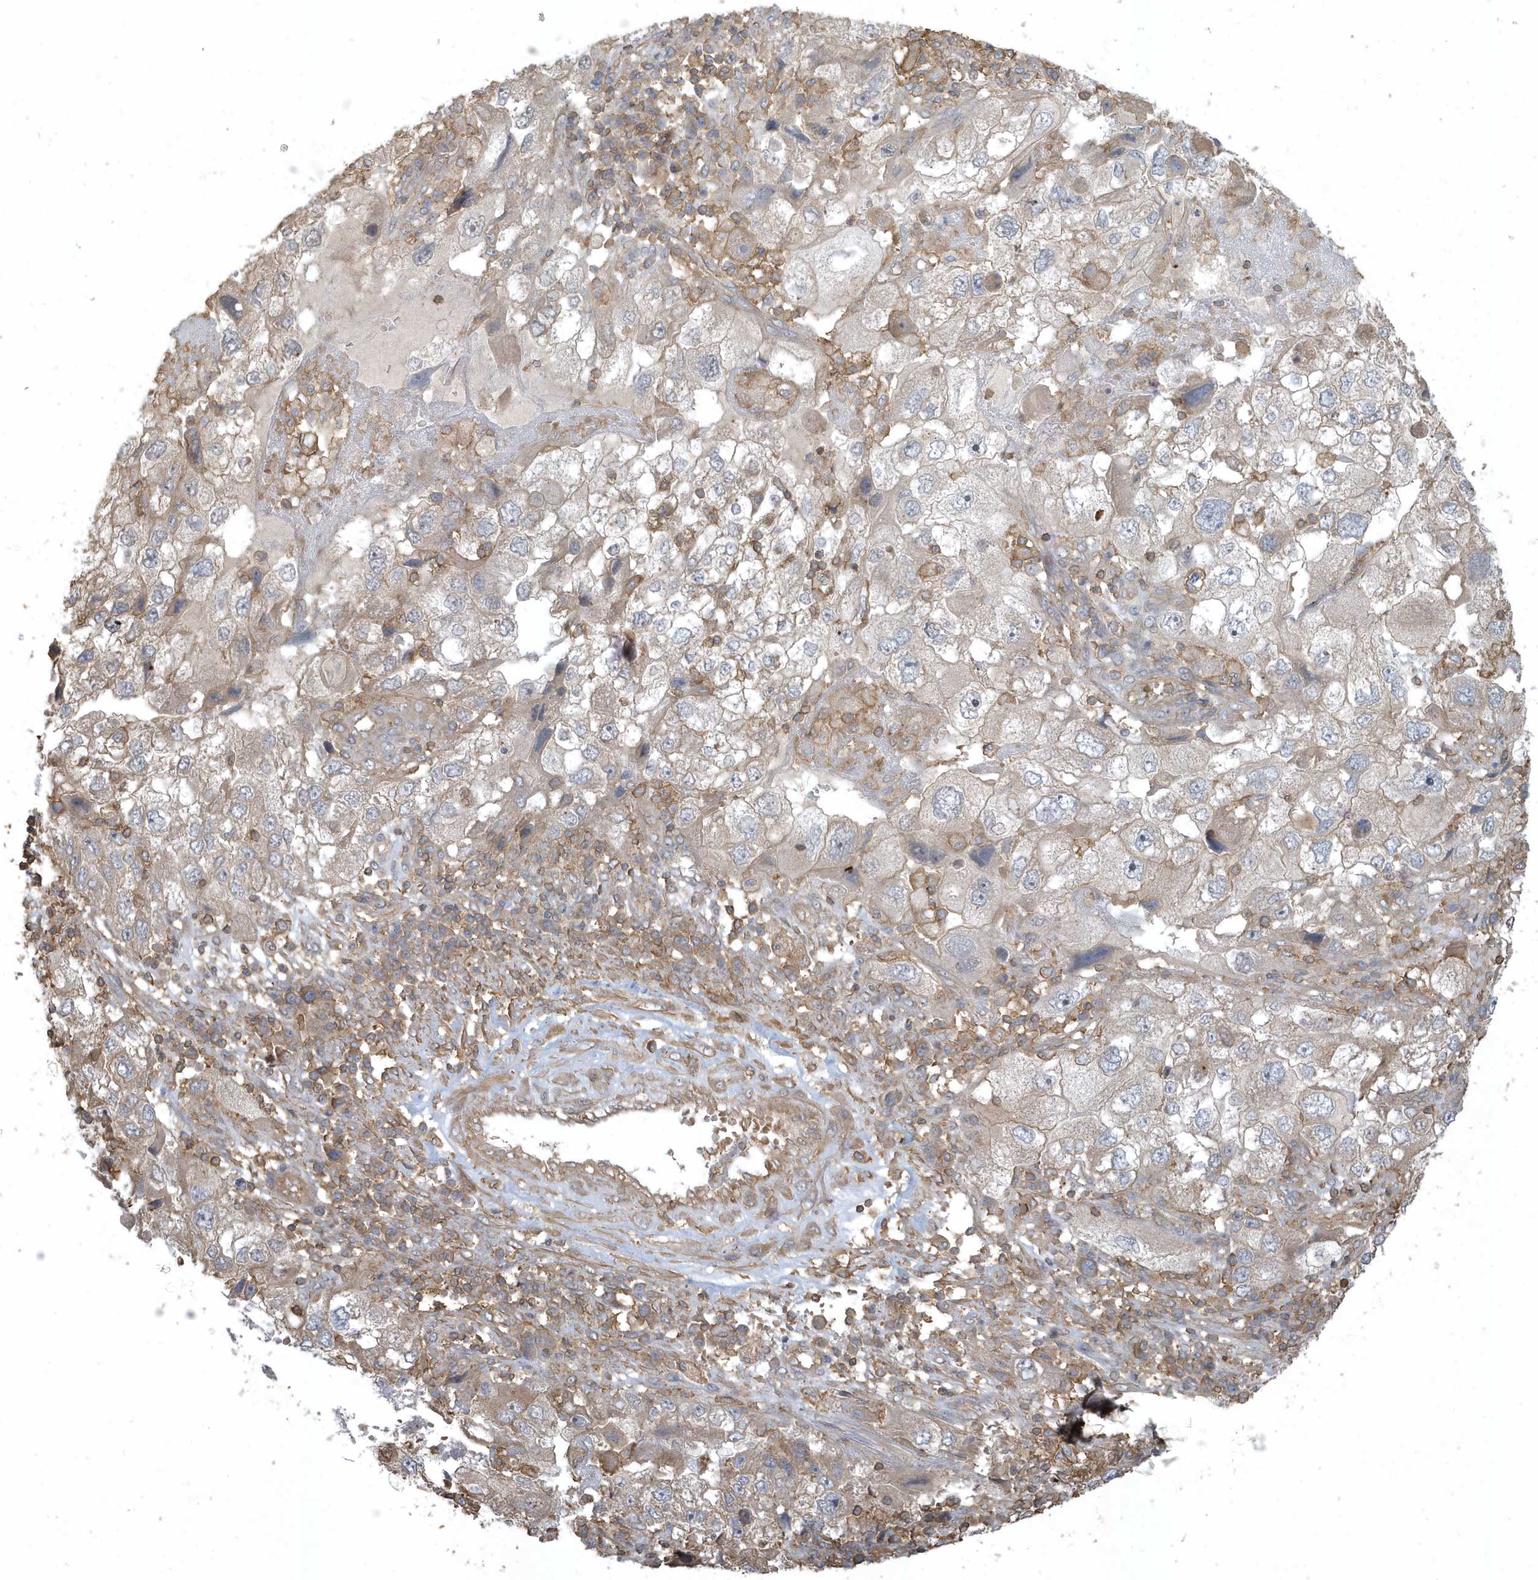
{"staining": {"intensity": "weak", "quantity": "25%-75%", "location": "cytoplasmic/membranous"}, "tissue": "endometrial cancer", "cell_type": "Tumor cells", "image_type": "cancer", "snomed": [{"axis": "morphology", "description": "Adenocarcinoma, NOS"}, {"axis": "topography", "description": "Endometrium"}], "caption": "An image of human endometrial cancer (adenocarcinoma) stained for a protein demonstrates weak cytoplasmic/membranous brown staining in tumor cells.", "gene": "ZBTB8A", "patient": {"sex": "female", "age": 49}}